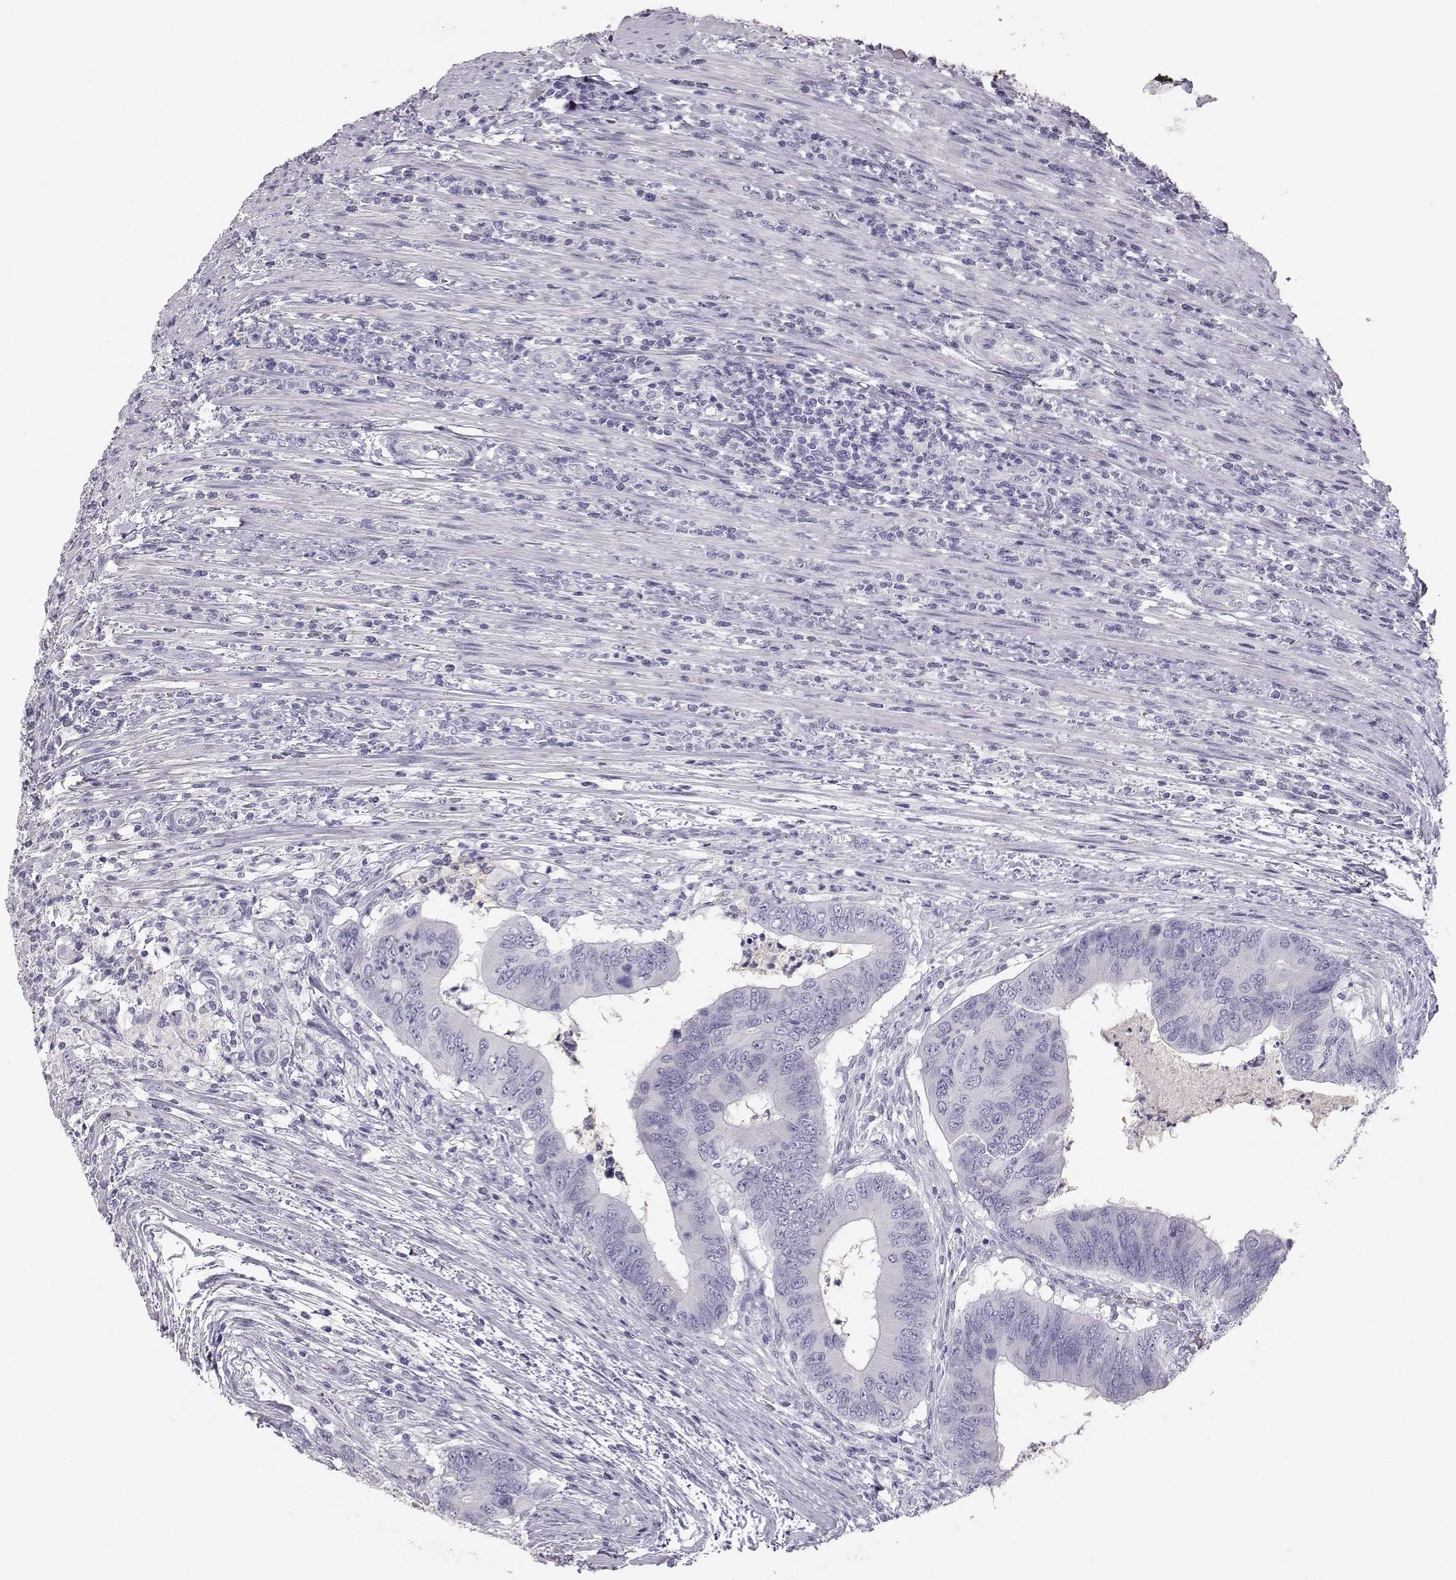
{"staining": {"intensity": "negative", "quantity": "none", "location": "none"}, "tissue": "colorectal cancer", "cell_type": "Tumor cells", "image_type": "cancer", "snomed": [{"axis": "morphology", "description": "Adenocarcinoma, NOS"}, {"axis": "topography", "description": "Colon"}], "caption": "DAB immunohistochemical staining of human colorectal cancer (adenocarcinoma) displays no significant staining in tumor cells. (DAB IHC with hematoxylin counter stain).", "gene": "KRTAP16-1", "patient": {"sex": "male", "age": 53}}